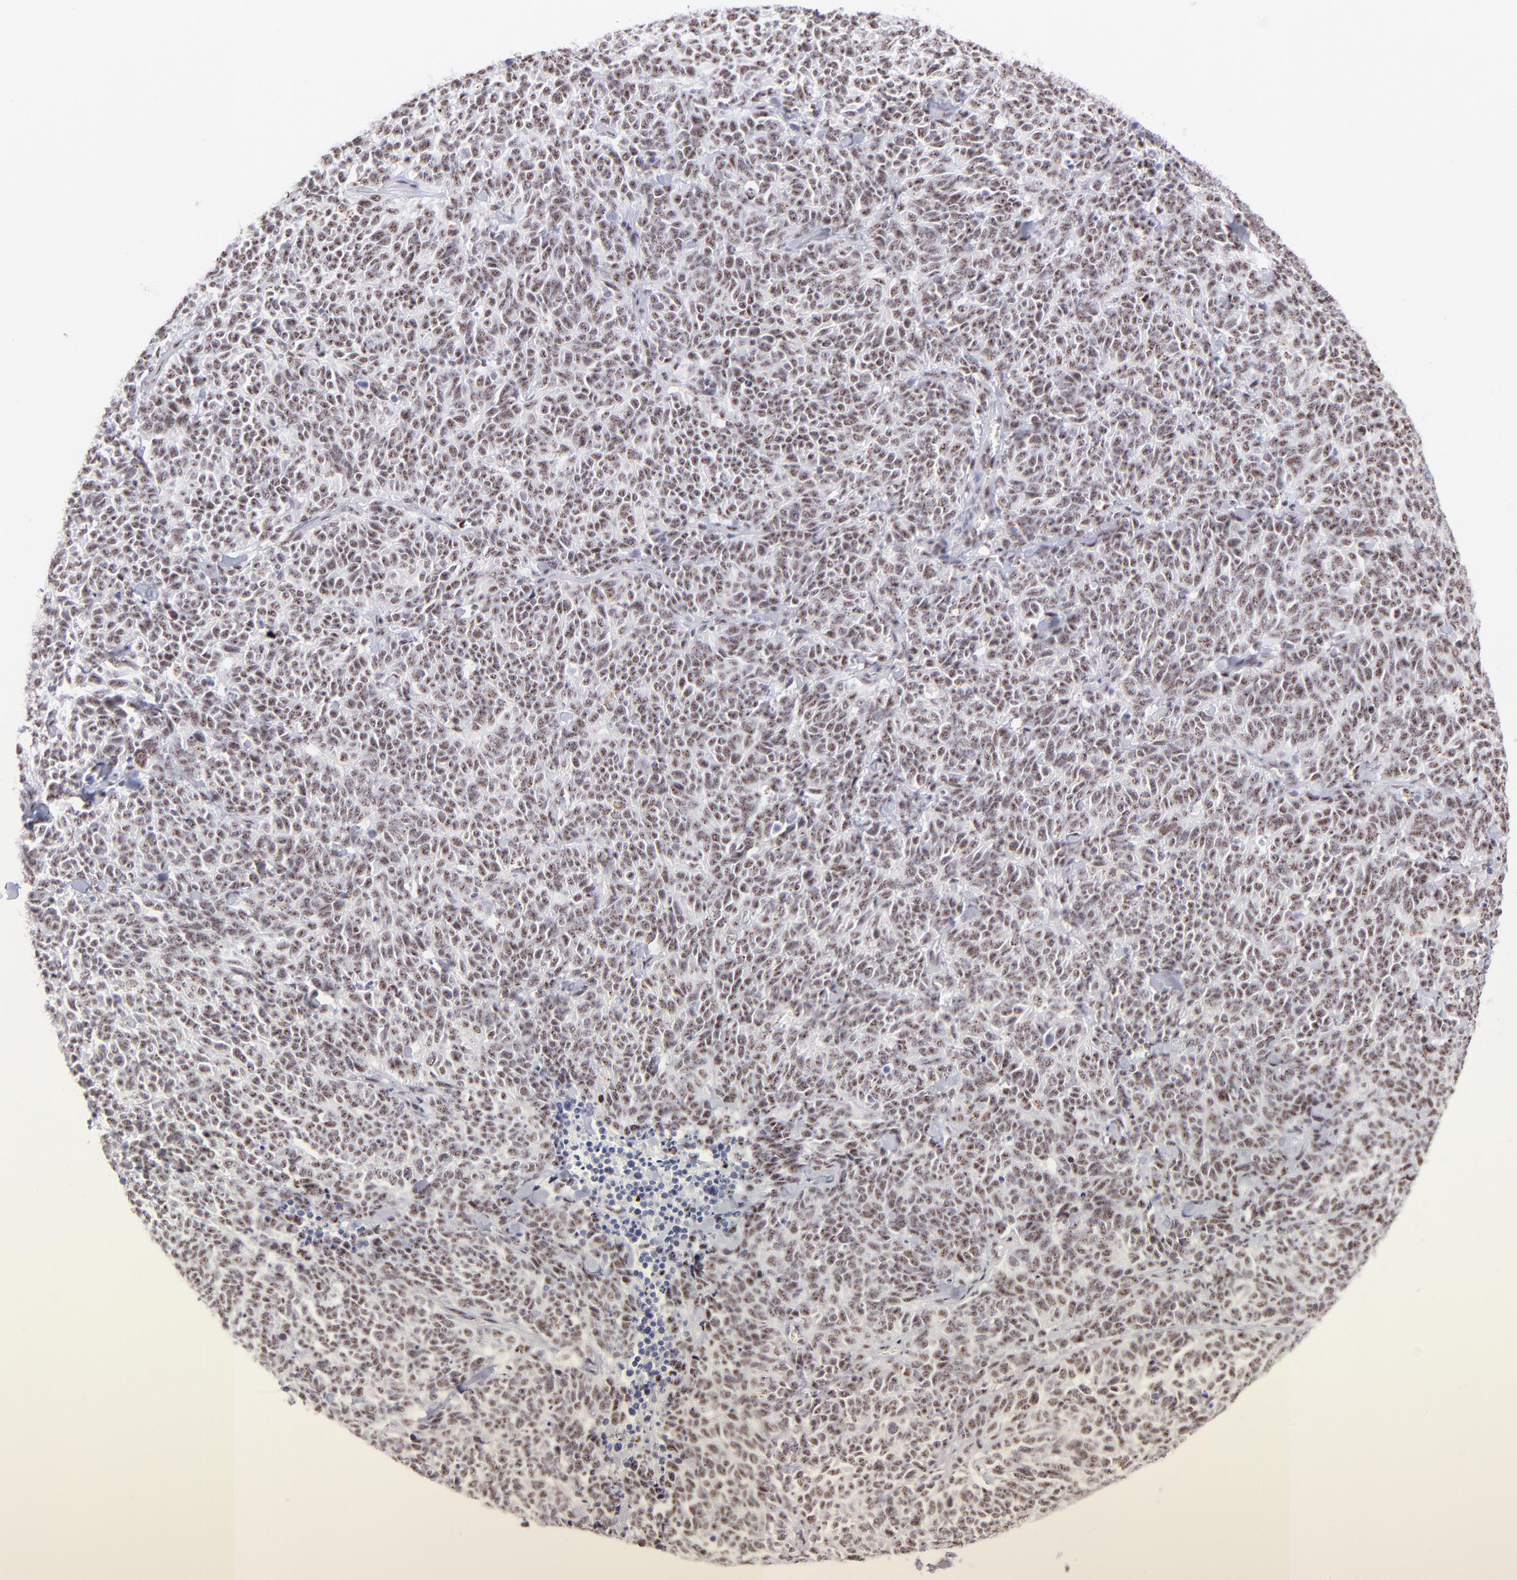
{"staining": {"intensity": "moderate", "quantity": ">75%", "location": "nuclear"}, "tissue": "lung cancer", "cell_type": "Tumor cells", "image_type": "cancer", "snomed": [{"axis": "morphology", "description": "Neoplasm, malignant, NOS"}, {"axis": "topography", "description": "Lung"}], "caption": "A histopathology image of human lung cancer (malignant neoplasm) stained for a protein demonstrates moderate nuclear brown staining in tumor cells.", "gene": "CDC25C", "patient": {"sex": "female", "age": 58}}